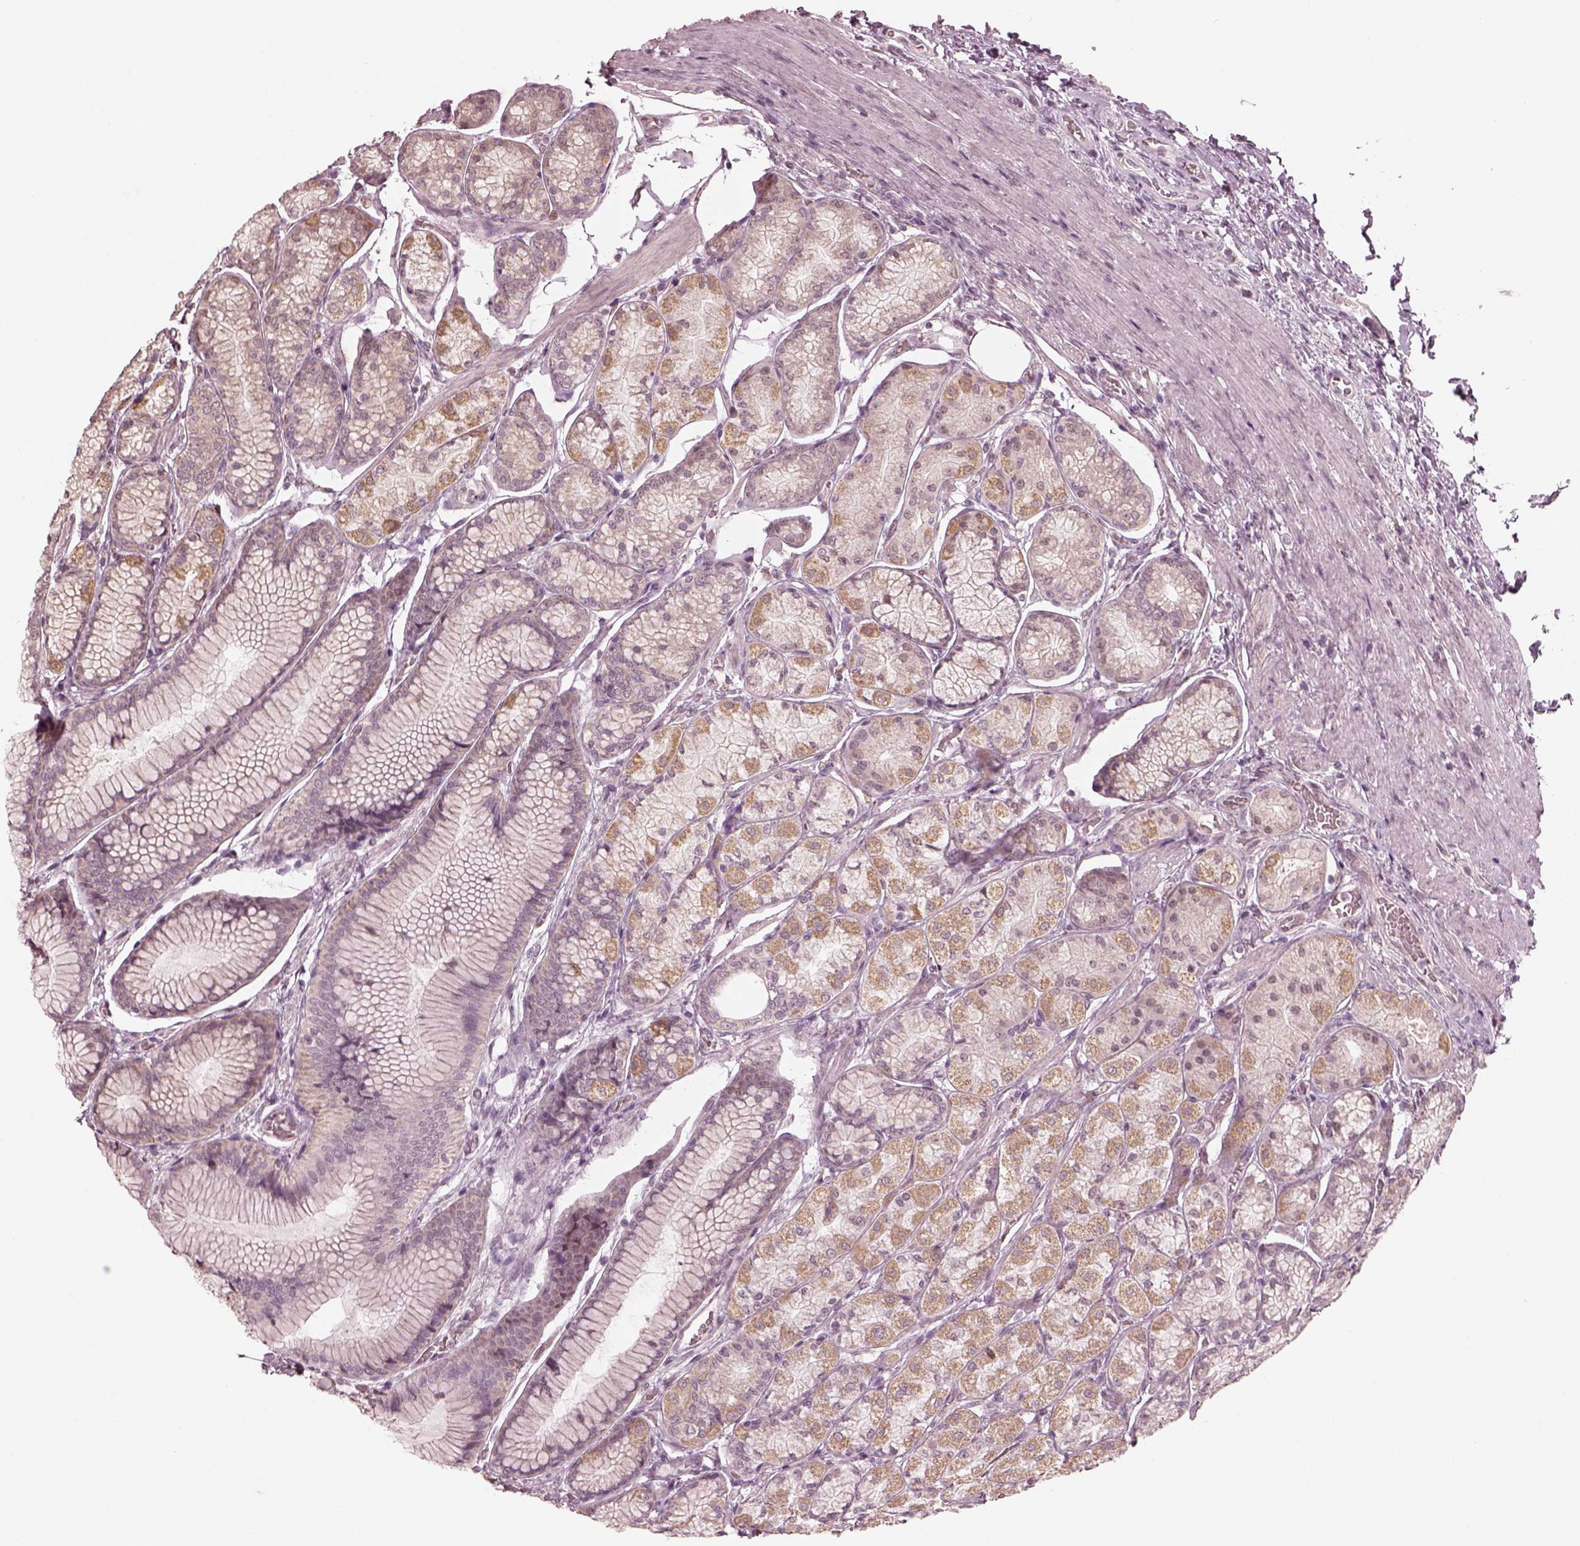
{"staining": {"intensity": "weak", "quantity": "<25%", "location": "cytoplasmic/membranous"}, "tissue": "stomach", "cell_type": "Glandular cells", "image_type": "normal", "snomed": [{"axis": "morphology", "description": "Normal tissue, NOS"}, {"axis": "morphology", "description": "Adenocarcinoma, NOS"}, {"axis": "morphology", "description": "Adenocarcinoma, High grade"}, {"axis": "topography", "description": "Stomach, upper"}, {"axis": "topography", "description": "Stomach"}], "caption": "Glandular cells show no significant expression in benign stomach. Nuclei are stained in blue.", "gene": "IQCB1", "patient": {"sex": "female", "age": 65}}